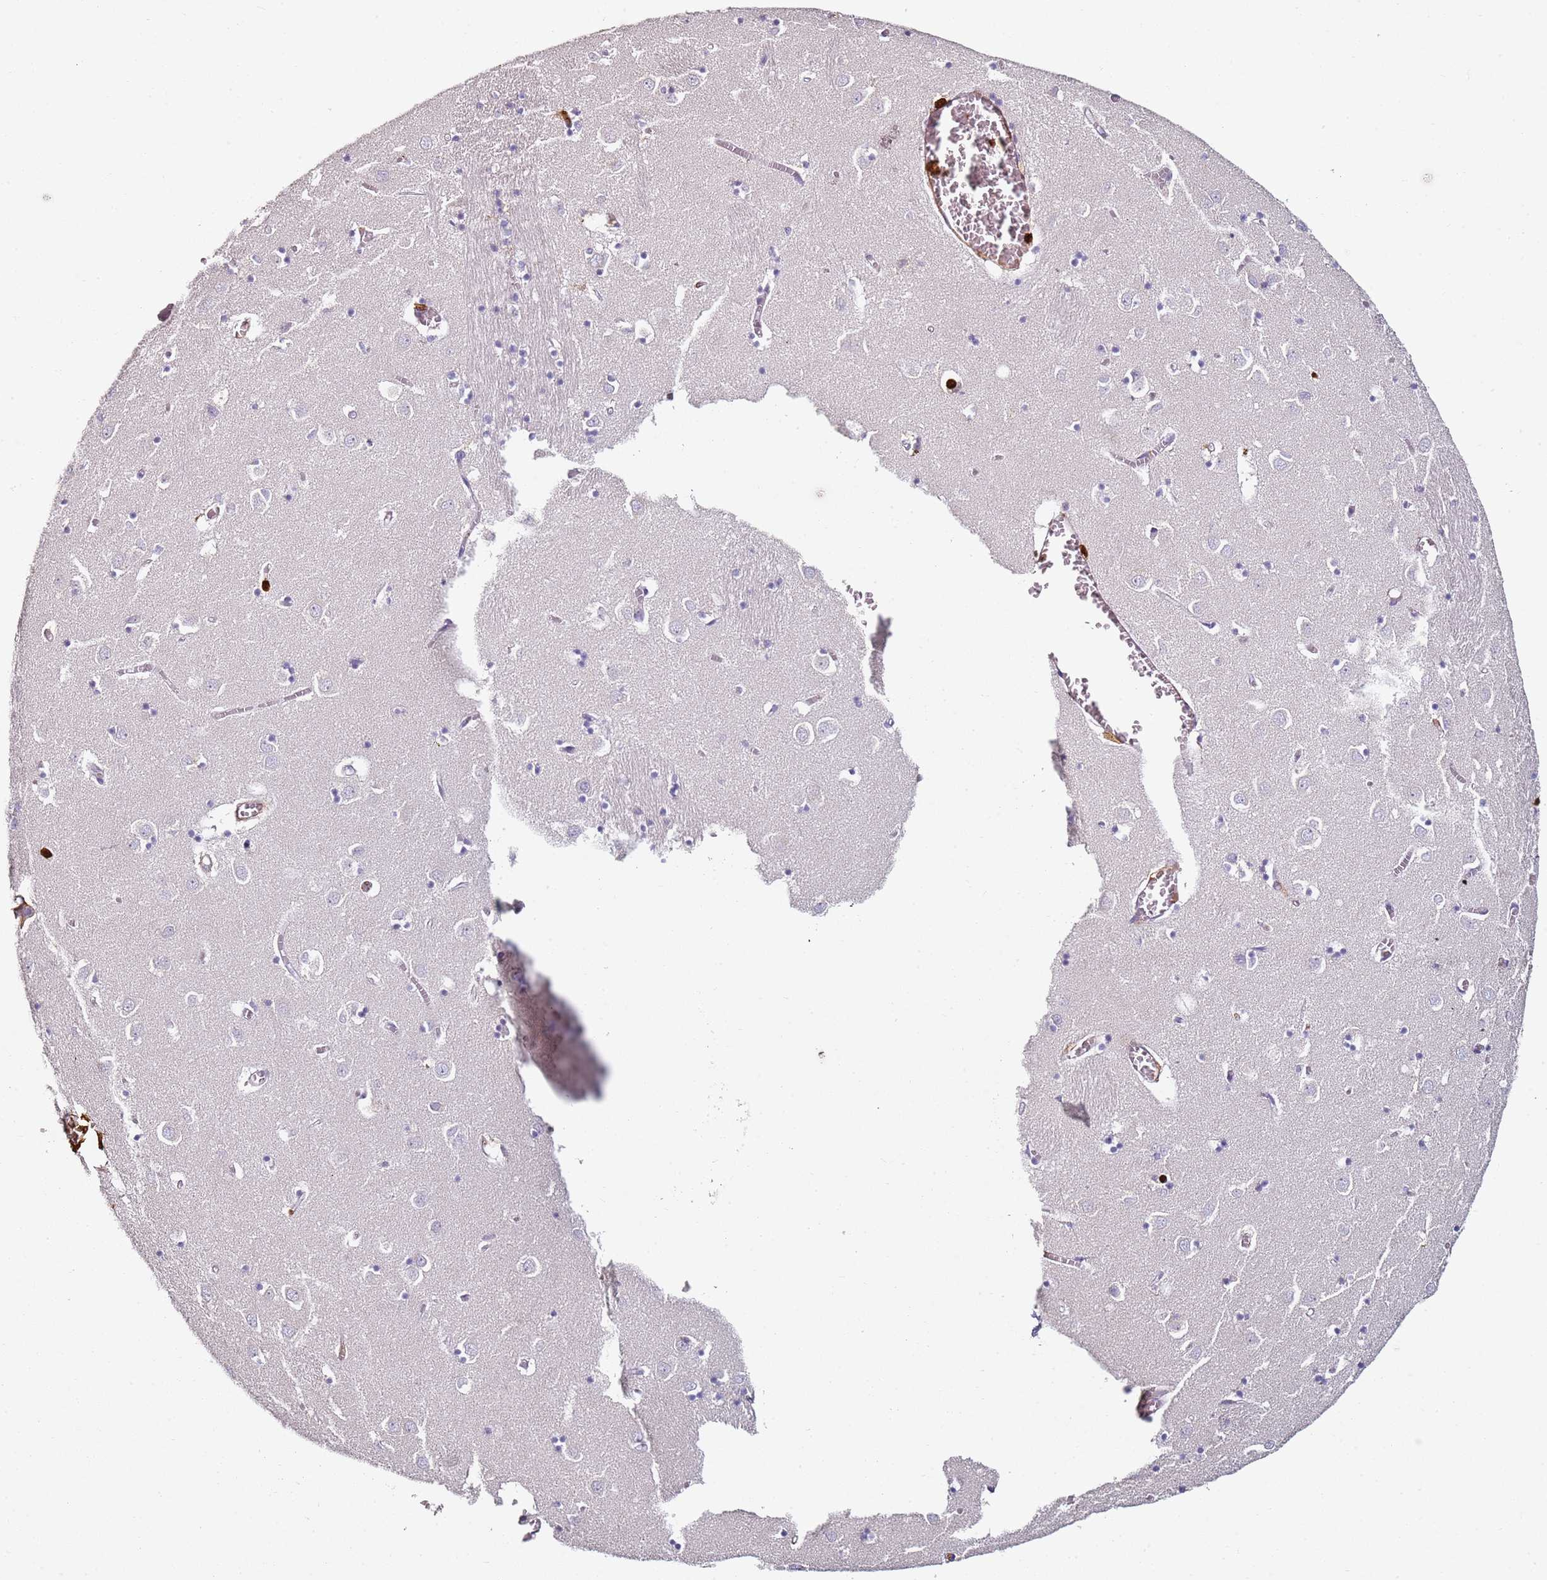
{"staining": {"intensity": "negative", "quantity": "none", "location": "none"}, "tissue": "caudate", "cell_type": "Glial cells", "image_type": "normal", "snomed": [{"axis": "morphology", "description": "Normal tissue, NOS"}, {"axis": "topography", "description": "Lateral ventricle wall"}], "caption": "Caudate stained for a protein using IHC displays no expression glial cells.", "gene": "S100A4", "patient": {"sex": "male", "age": 70}}